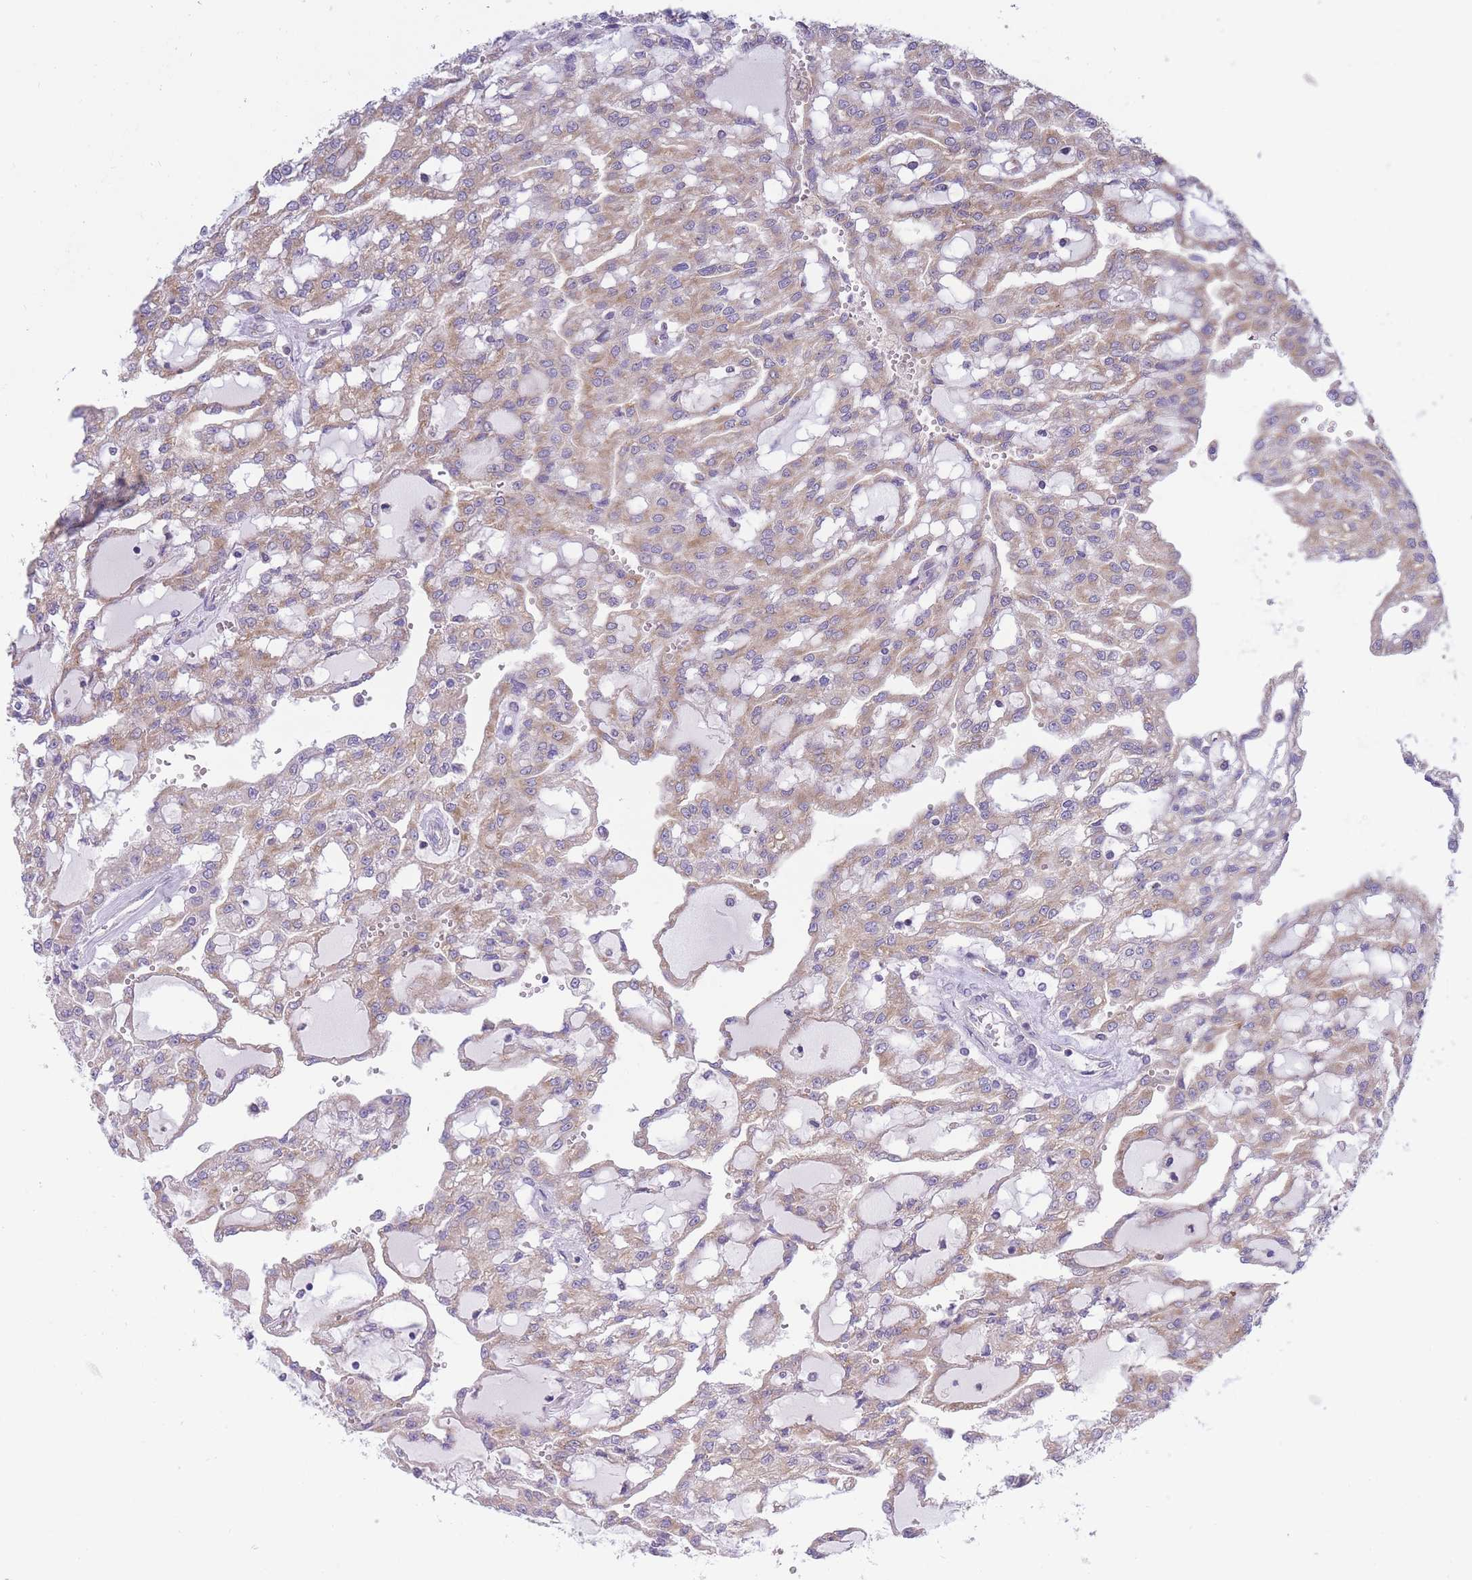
{"staining": {"intensity": "weak", "quantity": ">75%", "location": "cytoplasmic/membranous"}, "tissue": "renal cancer", "cell_type": "Tumor cells", "image_type": "cancer", "snomed": [{"axis": "morphology", "description": "Adenocarcinoma, NOS"}, {"axis": "topography", "description": "Kidney"}], "caption": "Renal adenocarcinoma was stained to show a protein in brown. There is low levels of weak cytoplasmic/membranous positivity in about >75% of tumor cells.", "gene": "COPG2", "patient": {"sex": "male", "age": 63}}